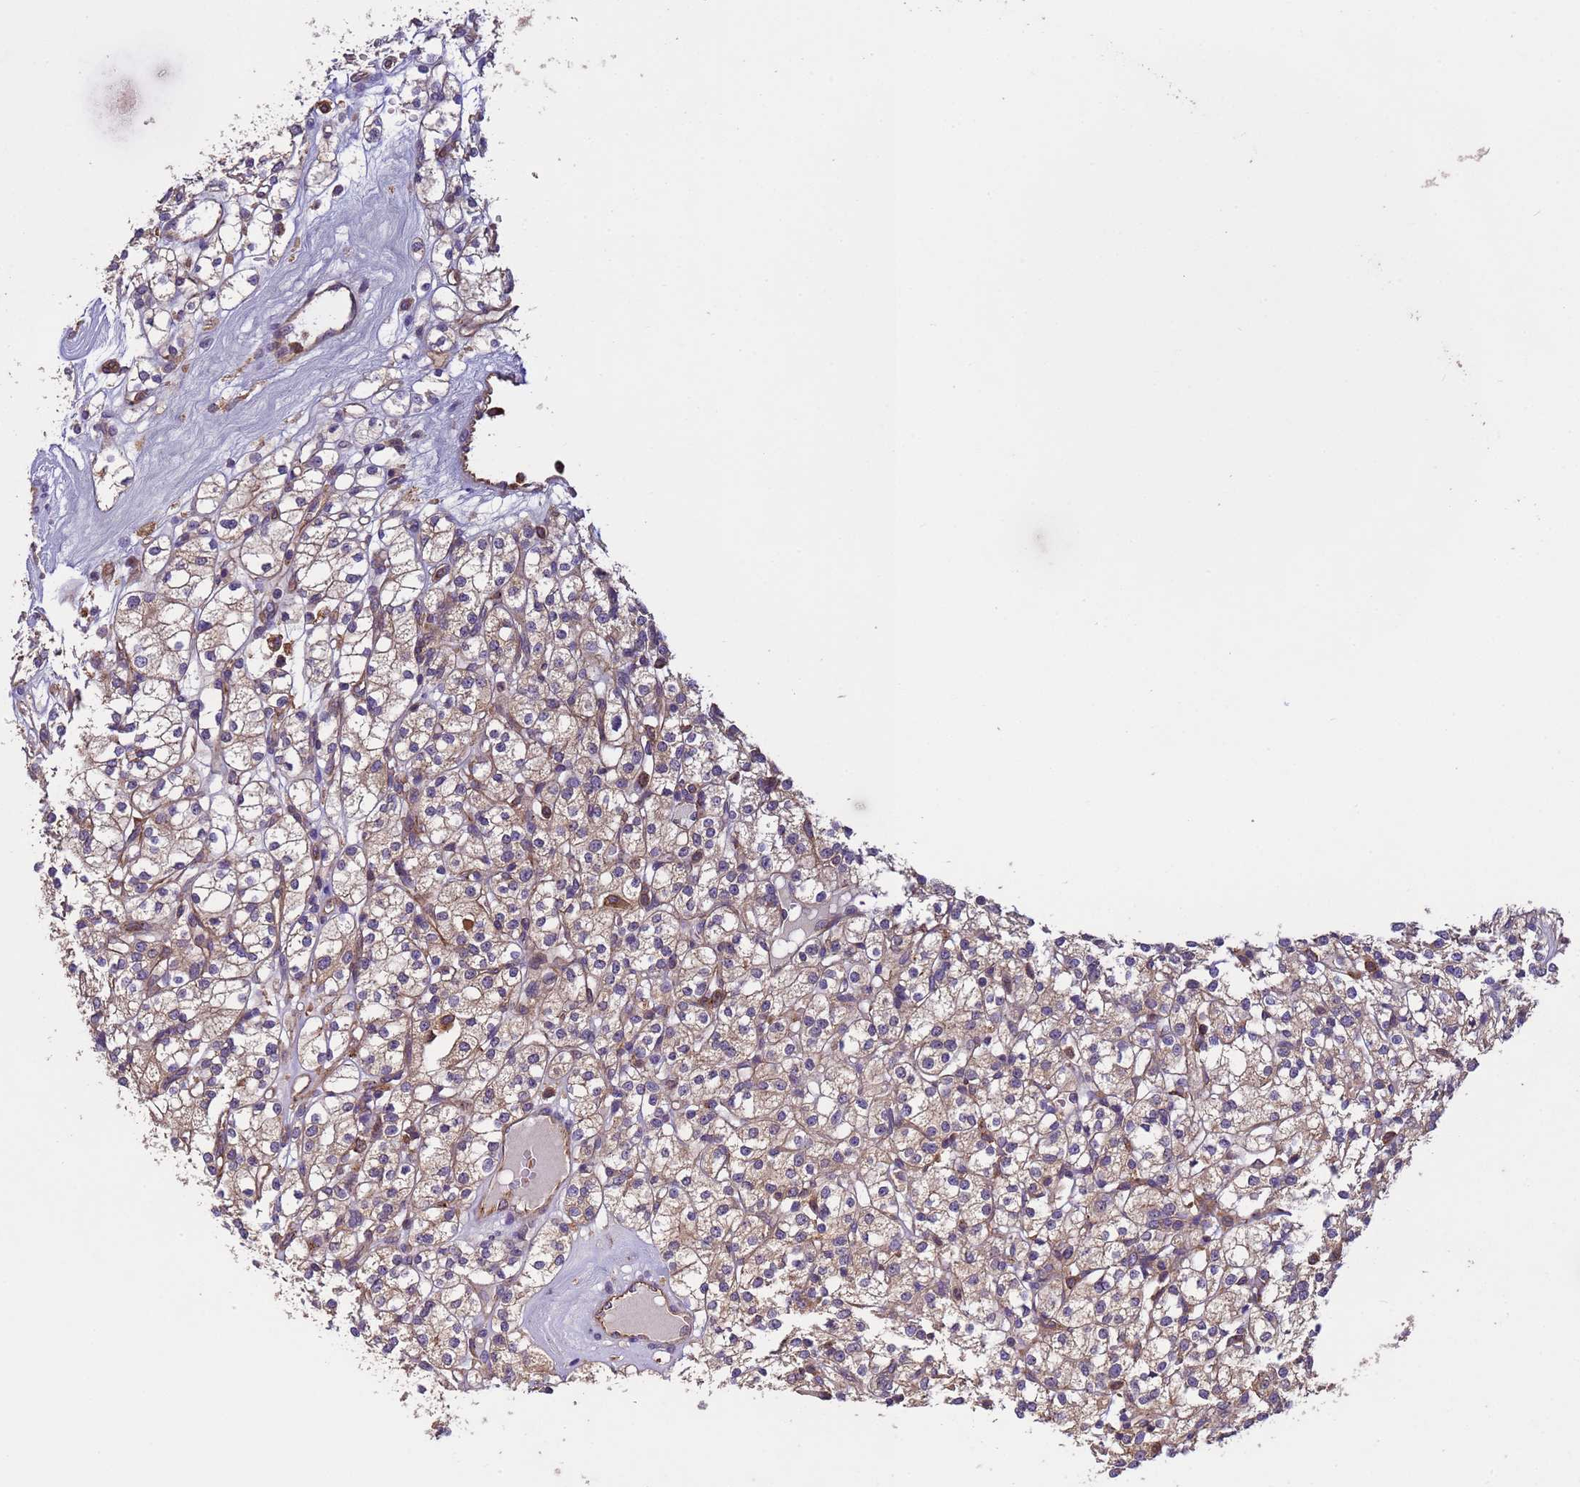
{"staining": {"intensity": "weak", "quantity": ">75%", "location": "cytoplasmic/membranous"}, "tissue": "renal cancer", "cell_type": "Tumor cells", "image_type": "cancer", "snomed": [{"axis": "morphology", "description": "Adenocarcinoma, NOS"}, {"axis": "topography", "description": "Kidney"}], "caption": "A micrograph of adenocarcinoma (renal) stained for a protein reveals weak cytoplasmic/membranous brown staining in tumor cells.", "gene": "RAB10", "patient": {"sex": "male", "age": 77}}